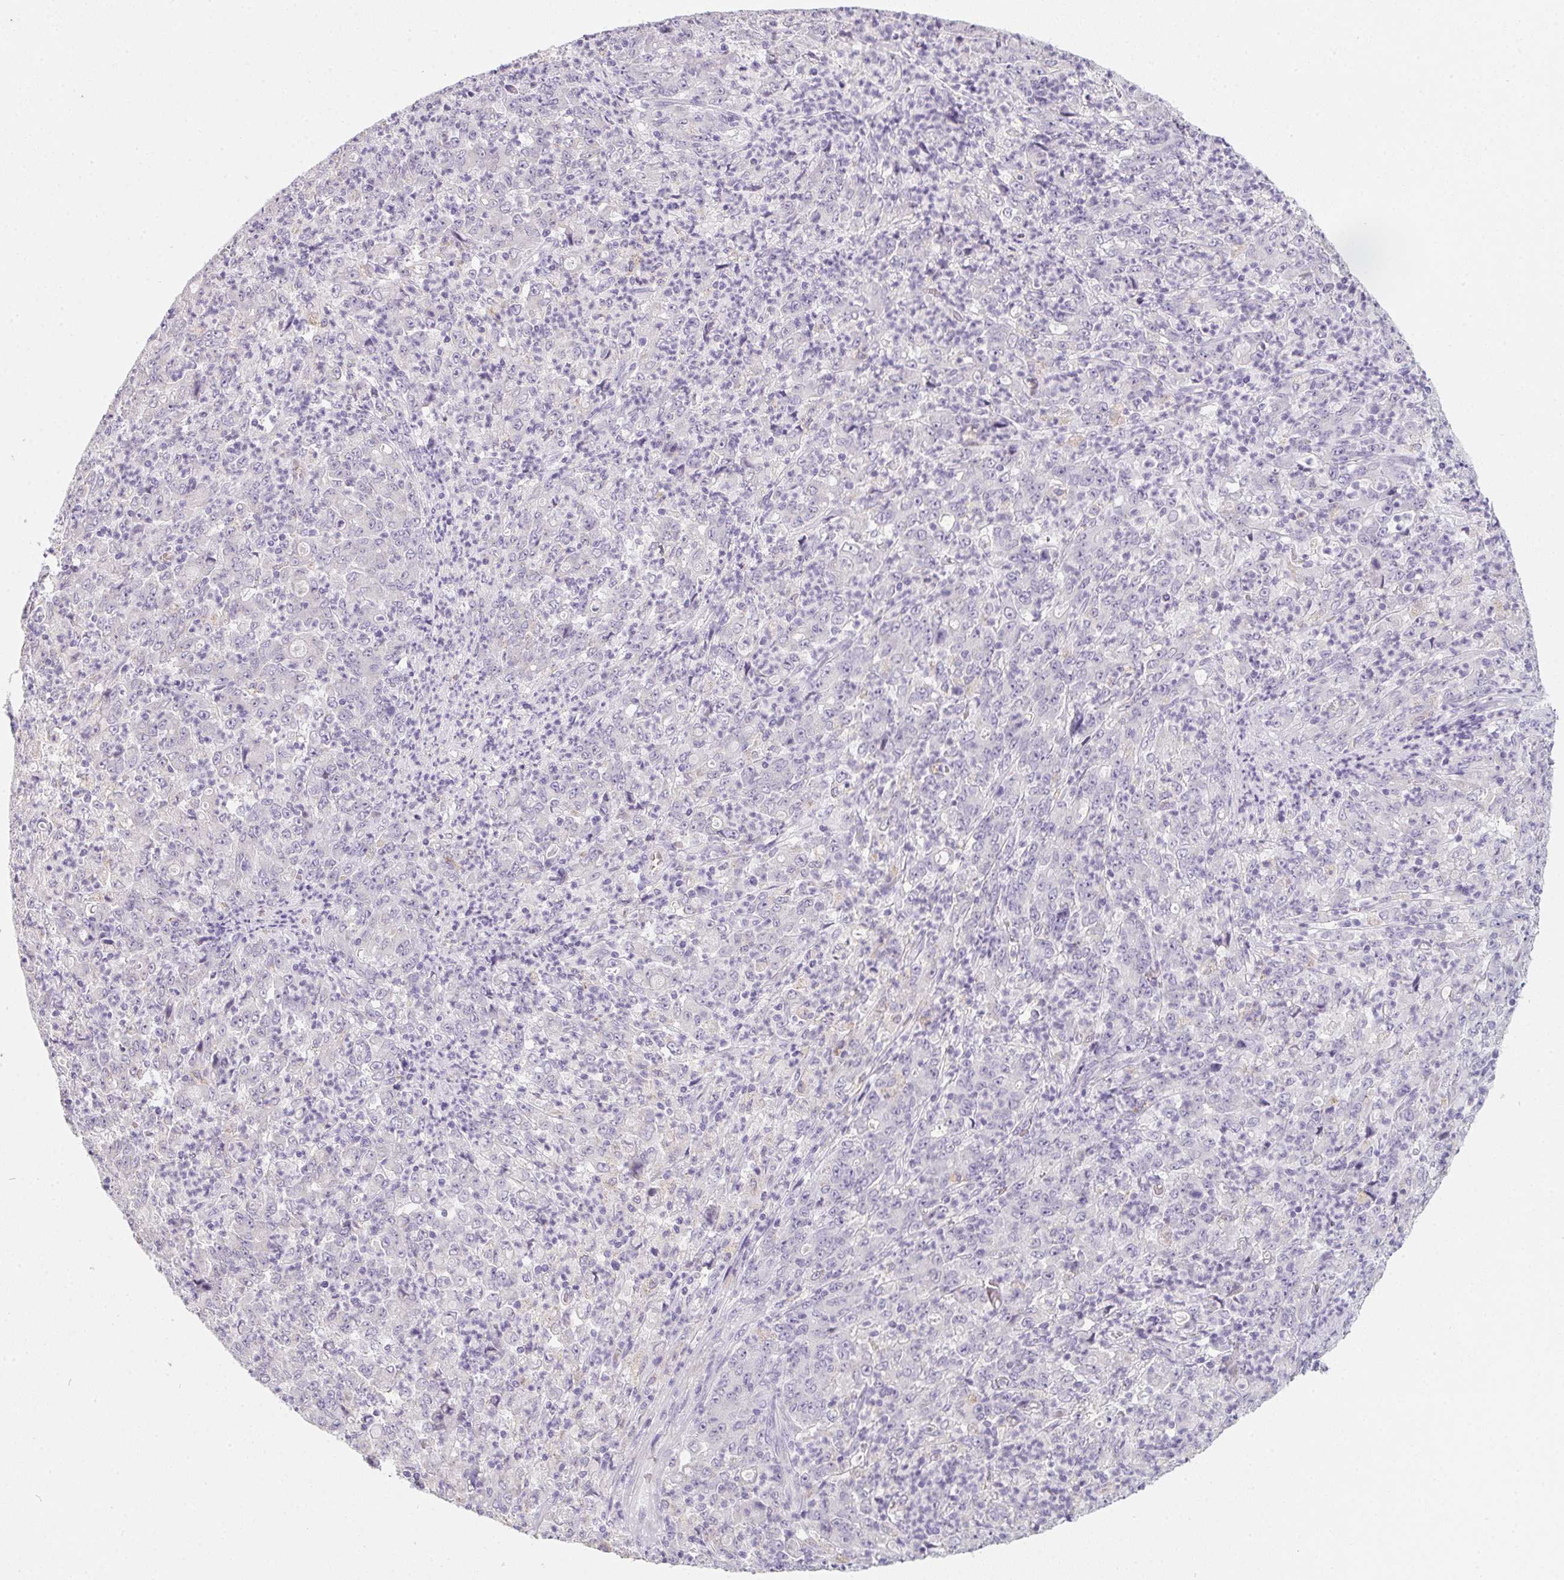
{"staining": {"intensity": "negative", "quantity": "none", "location": "none"}, "tissue": "stomach cancer", "cell_type": "Tumor cells", "image_type": "cancer", "snomed": [{"axis": "morphology", "description": "Adenocarcinoma, NOS"}, {"axis": "topography", "description": "Stomach, lower"}], "caption": "Tumor cells show no significant expression in stomach adenocarcinoma.", "gene": "DCD", "patient": {"sex": "female", "age": 71}}